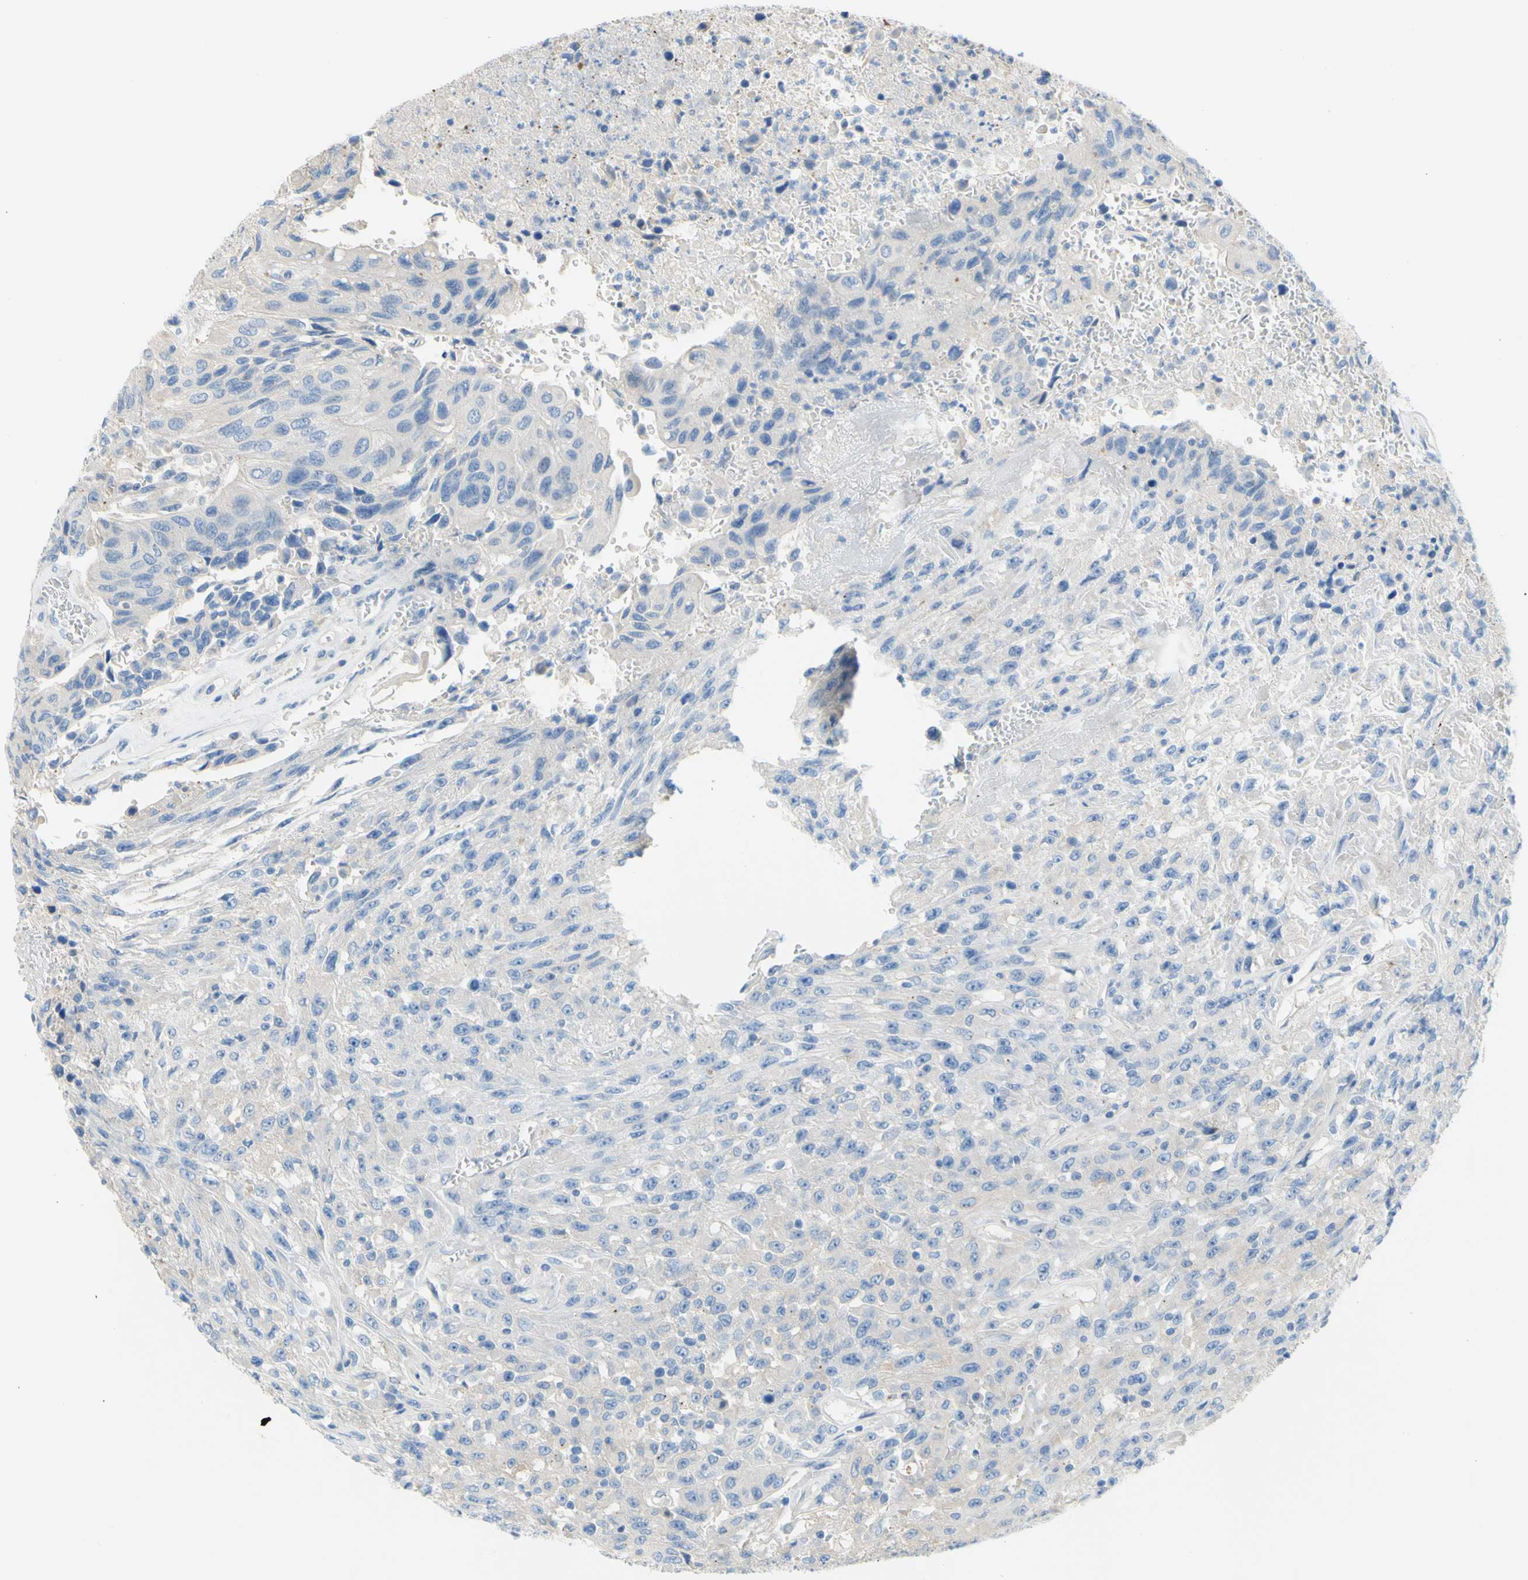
{"staining": {"intensity": "negative", "quantity": "none", "location": "none"}, "tissue": "urothelial cancer", "cell_type": "Tumor cells", "image_type": "cancer", "snomed": [{"axis": "morphology", "description": "Urothelial carcinoma, High grade"}, {"axis": "topography", "description": "Urinary bladder"}], "caption": "The histopathology image demonstrates no staining of tumor cells in urothelial cancer.", "gene": "TMEM59L", "patient": {"sex": "male", "age": 66}}